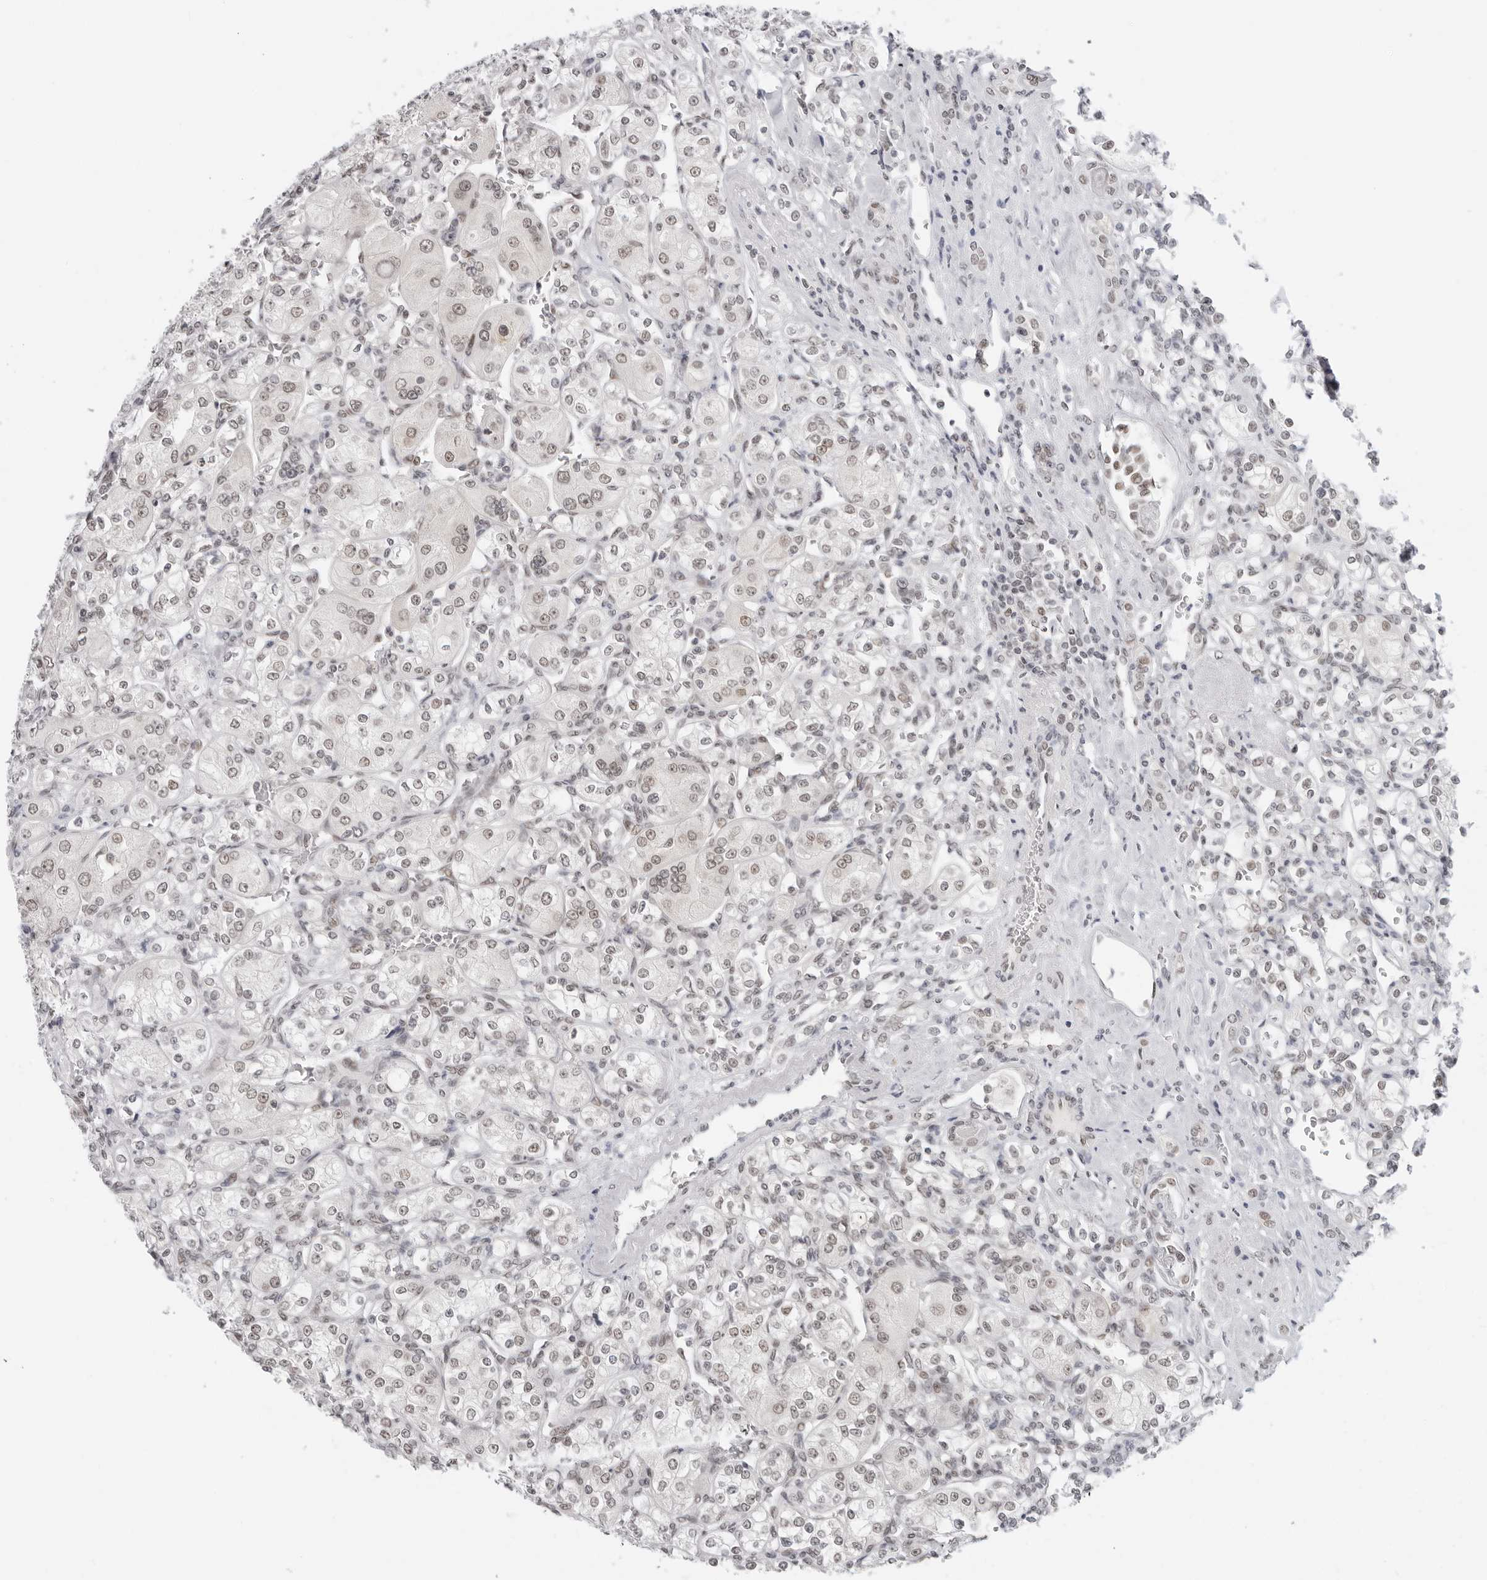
{"staining": {"intensity": "weak", "quantity": ">75%", "location": "nuclear"}, "tissue": "renal cancer", "cell_type": "Tumor cells", "image_type": "cancer", "snomed": [{"axis": "morphology", "description": "Adenocarcinoma, NOS"}, {"axis": "topography", "description": "Kidney"}], "caption": "Renal adenocarcinoma stained for a protein (brown) displays weak nuclear positive positivity in approximately >75% of tumor cells.", "gene": "FOXK2", "patient": {"sex": "male", "age": 77}}